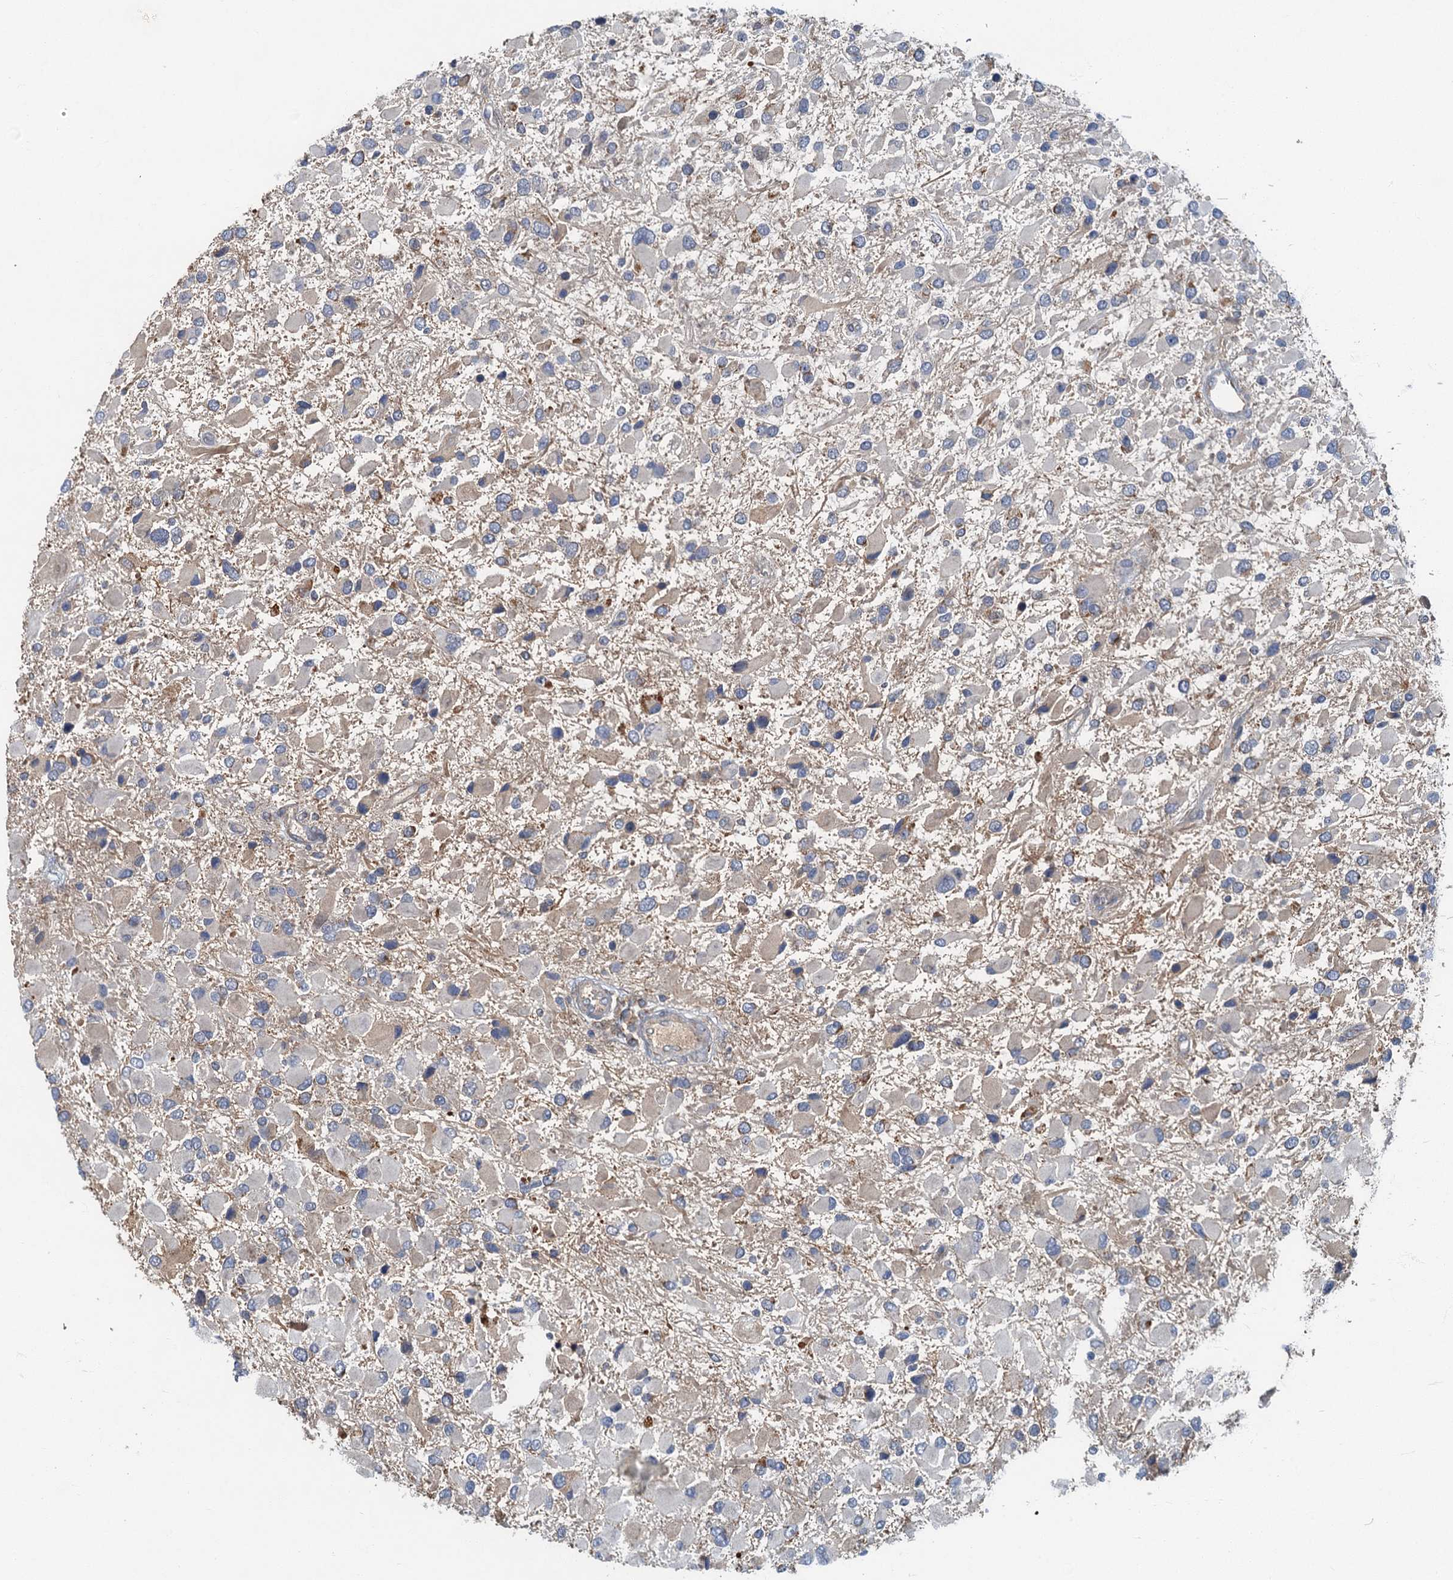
{"staining": {"intensity": "negative", "quantity": "none", "location": "none"}, "tissue": "glioma", "cell_type": "Tumor cells", "image_type": "cancer", "snomed": [{"axis": "morphology", "description": "Glioma, malignant, High grade"}, {"axis": "topography", "description": "Brain"}], "caption": "The micrograph exhibits no significant expression in tumor cells of malignant high-grade glioma. The staining was performed using DAB to visualize the protein expression in brown, while the nuclei were stained in blue with hematoxylin (Magnification: 20x).", "gene": "SPDYC", "patient": {"sex": "male", "age": 53}}